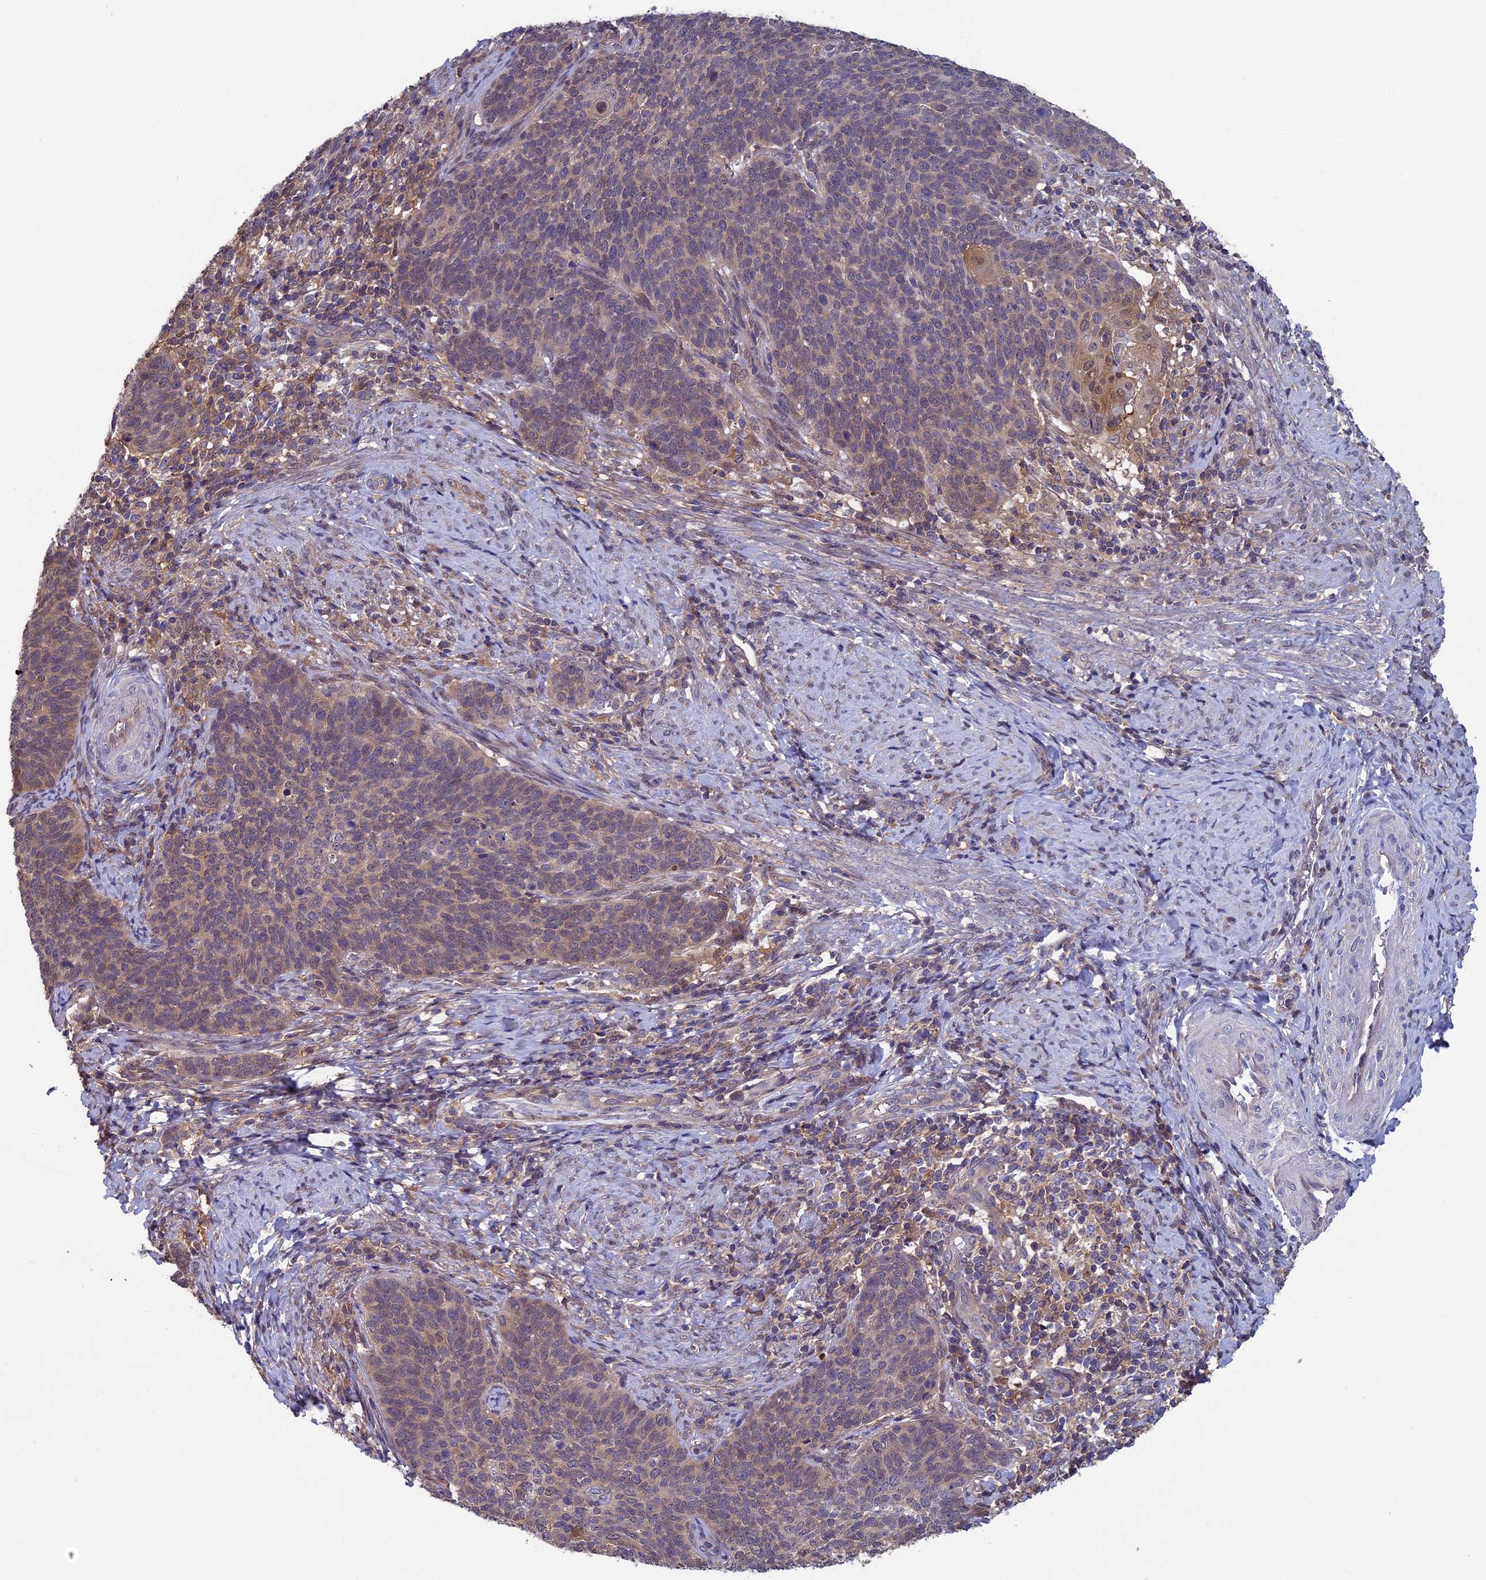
{"staining": {"intensity": "weak", "quantity": "<25%", "location": "cytoplasmic/membranous"}, "tissue": "cervical cancer", "cell_type": "Tumor cells", "image_type": "cancer", "snomed": [{"axis": "morphology", "description": "Normal tissue, NOS"}, {"axis": "morphology", "description": "Squamous cell carcinoma, NOS"}, {"axis": "topography", "description": "Cervix"}], "caption": "High magnification brightfield microscopy of squamous cell carcinoma (cervical) stained with DAB (brown) and counterstained with hematoxylin (blue): tumor cells show no significant expression. (Stains: DAB (3,3'-diaminobenzidine) immunohistochemistry with hematoxylin counter stain, Microscopy: brightfield microscopy at high magnification).", "gene": "LCMT1", "patient": {"sex": "female", "age": 39}}